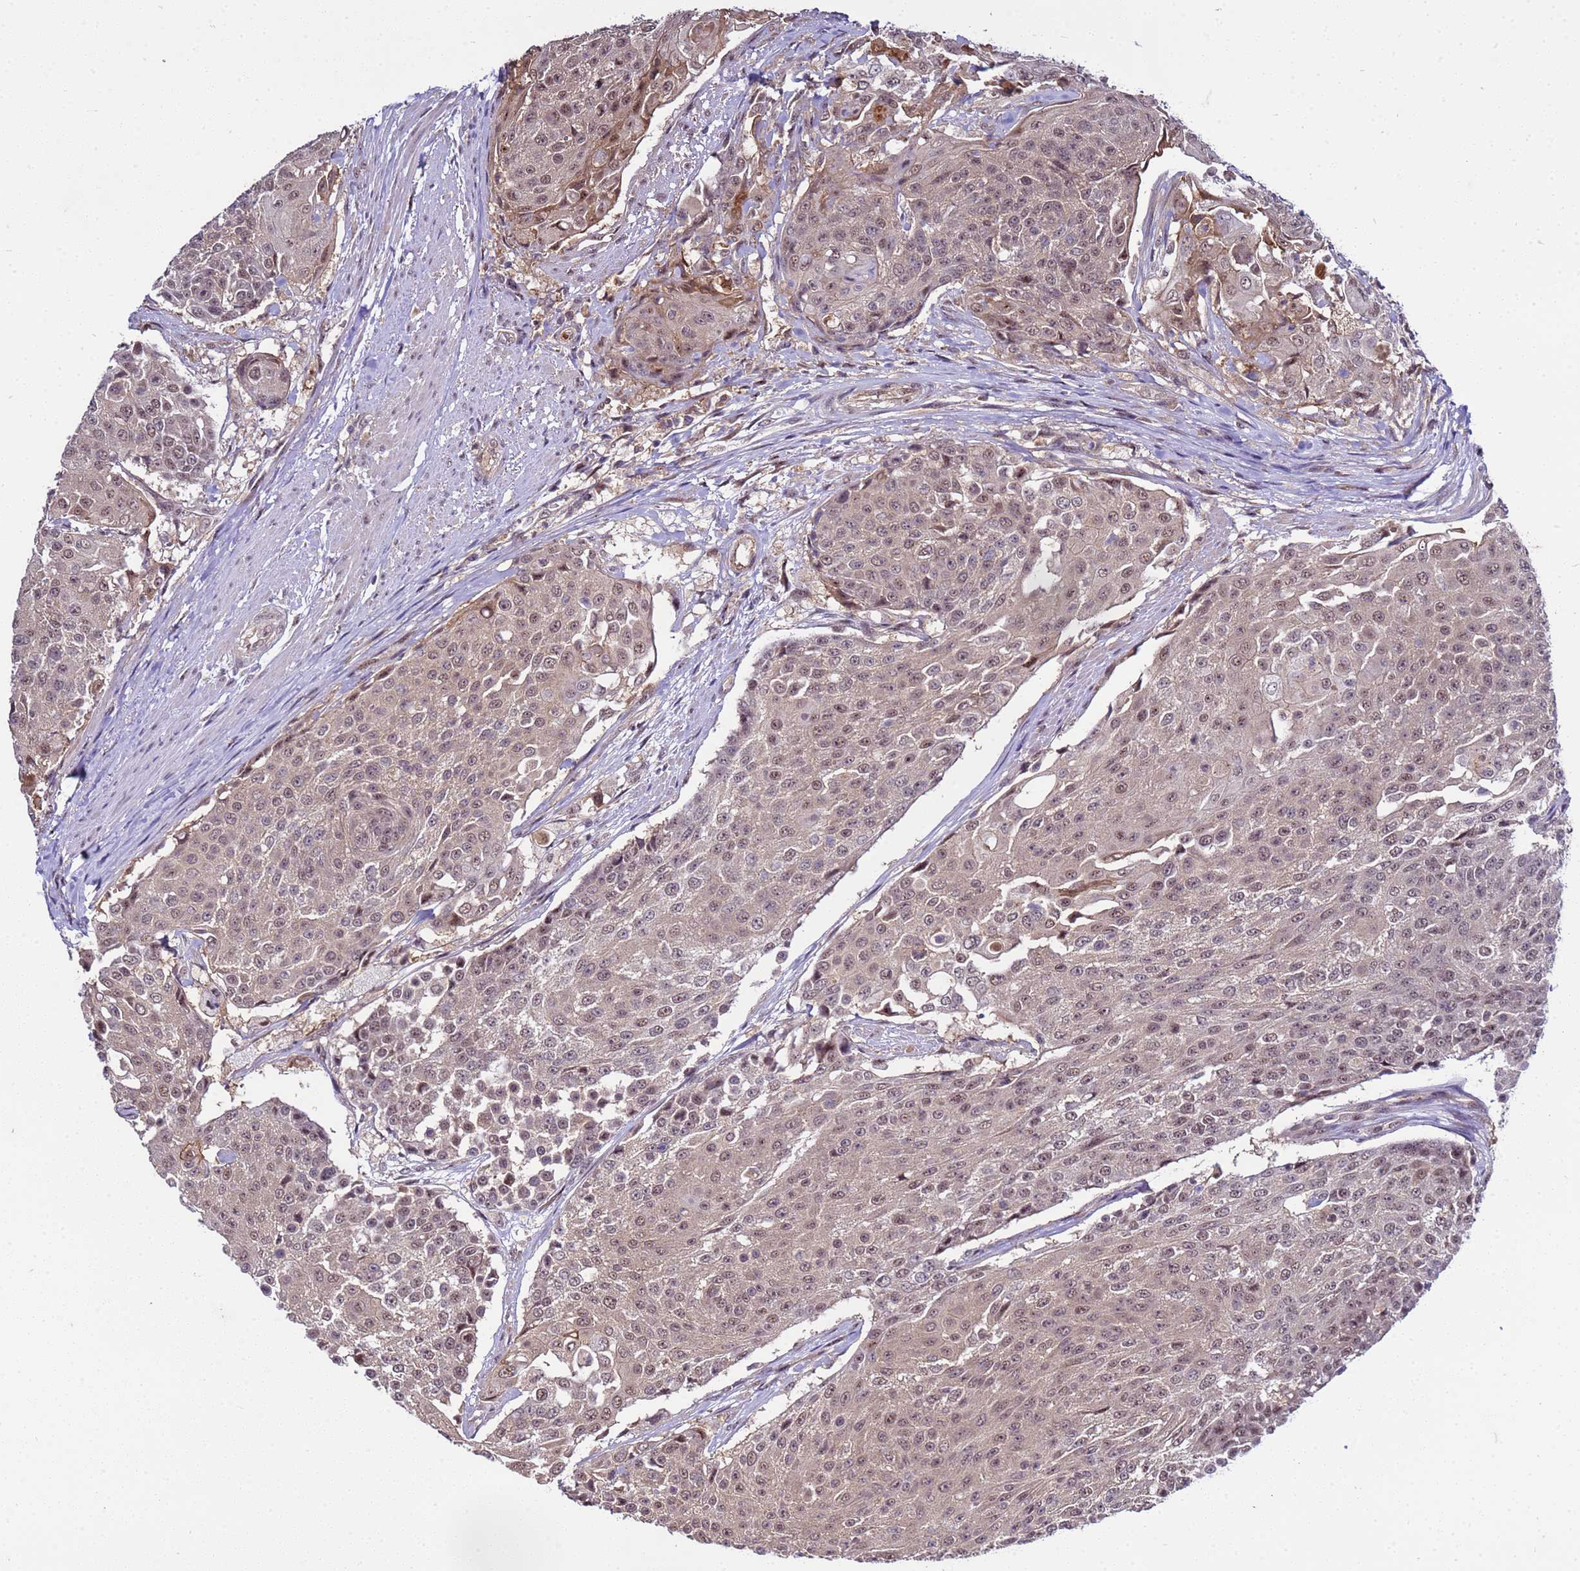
{"staining": {"intensity": "moderate", "quantity": ">75%", "location": "nuclear"}, "tissue": "urothelial cancer", "cell_type": "Tumor cells", "image_type": "cancer", "snomed": [{"axis": "morphology", "description": "Urothelial carcinoma, High grade"}, {"axis": "topography", "description": "Urinary bladder"}], "caption": "Human urothelial carcinoma (high-grade) stained with a brown dye demonstrates moderate nuclear positive expression in about >75% of tumor cells.", "gene": "GEN1", "patient": {"sex": "female", "age": 63}}